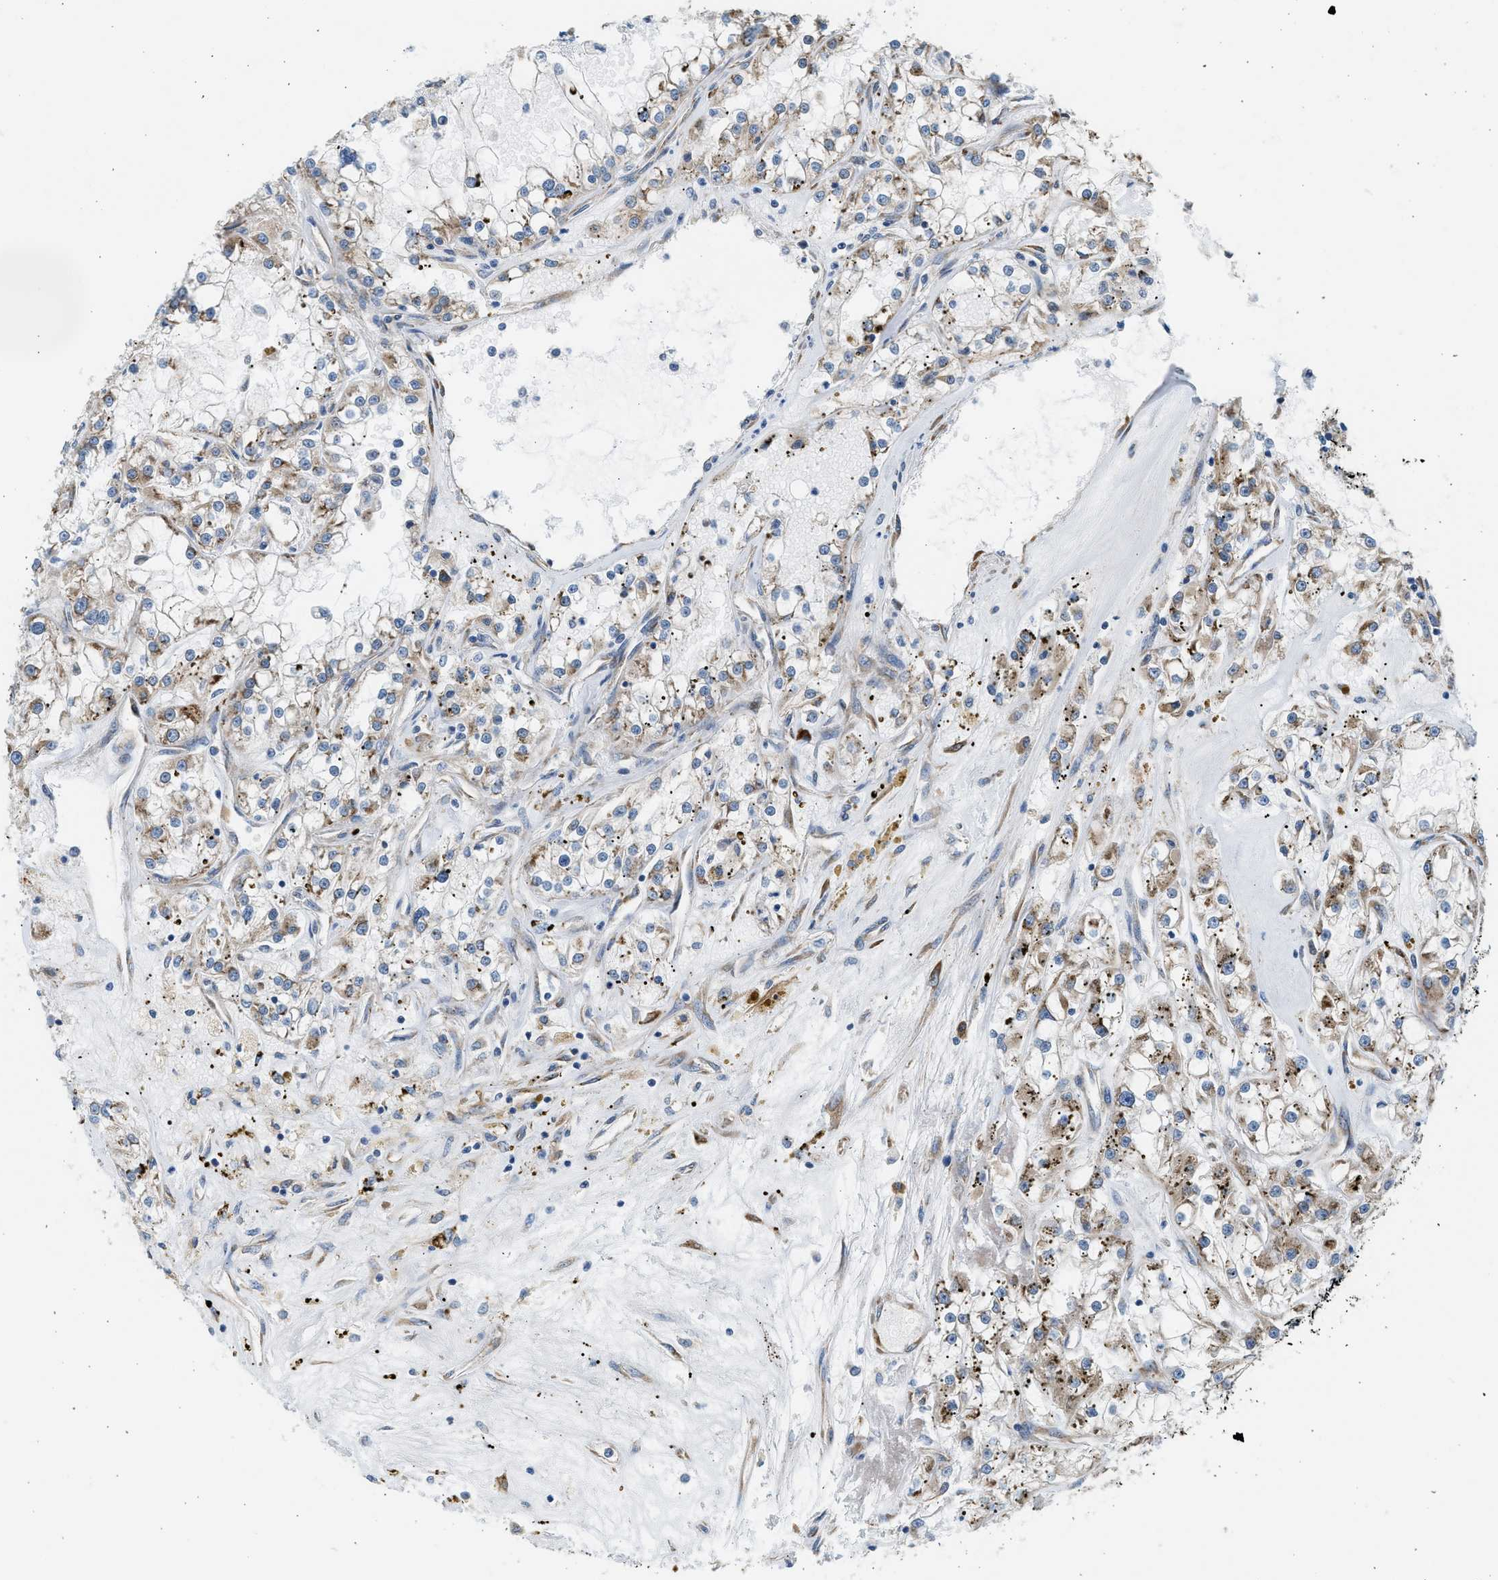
{"staining": {"intensity": "weak", "quantity": ">75%", "location": "cytoplasmic/membranous"}, "tissue": "renal cancer", "cell_type": "Tumor cells", "image_type": "cancer", "snomed": [{"axis": "morphology", "description": "Adenocarcinoma, NOS"}, {"axis": "topography", "description": "Kidney"}], "caption": "Brown immunohistochemical staining in renal adenocarcinoma reveals weak cytoplasmic/membranous staining in about >75% of tumor cells. (Brightfield microscopy of DAB IHC at high magnification).", "gene": "CNTN6", "patient": {"sex": "female", "age": 52}}